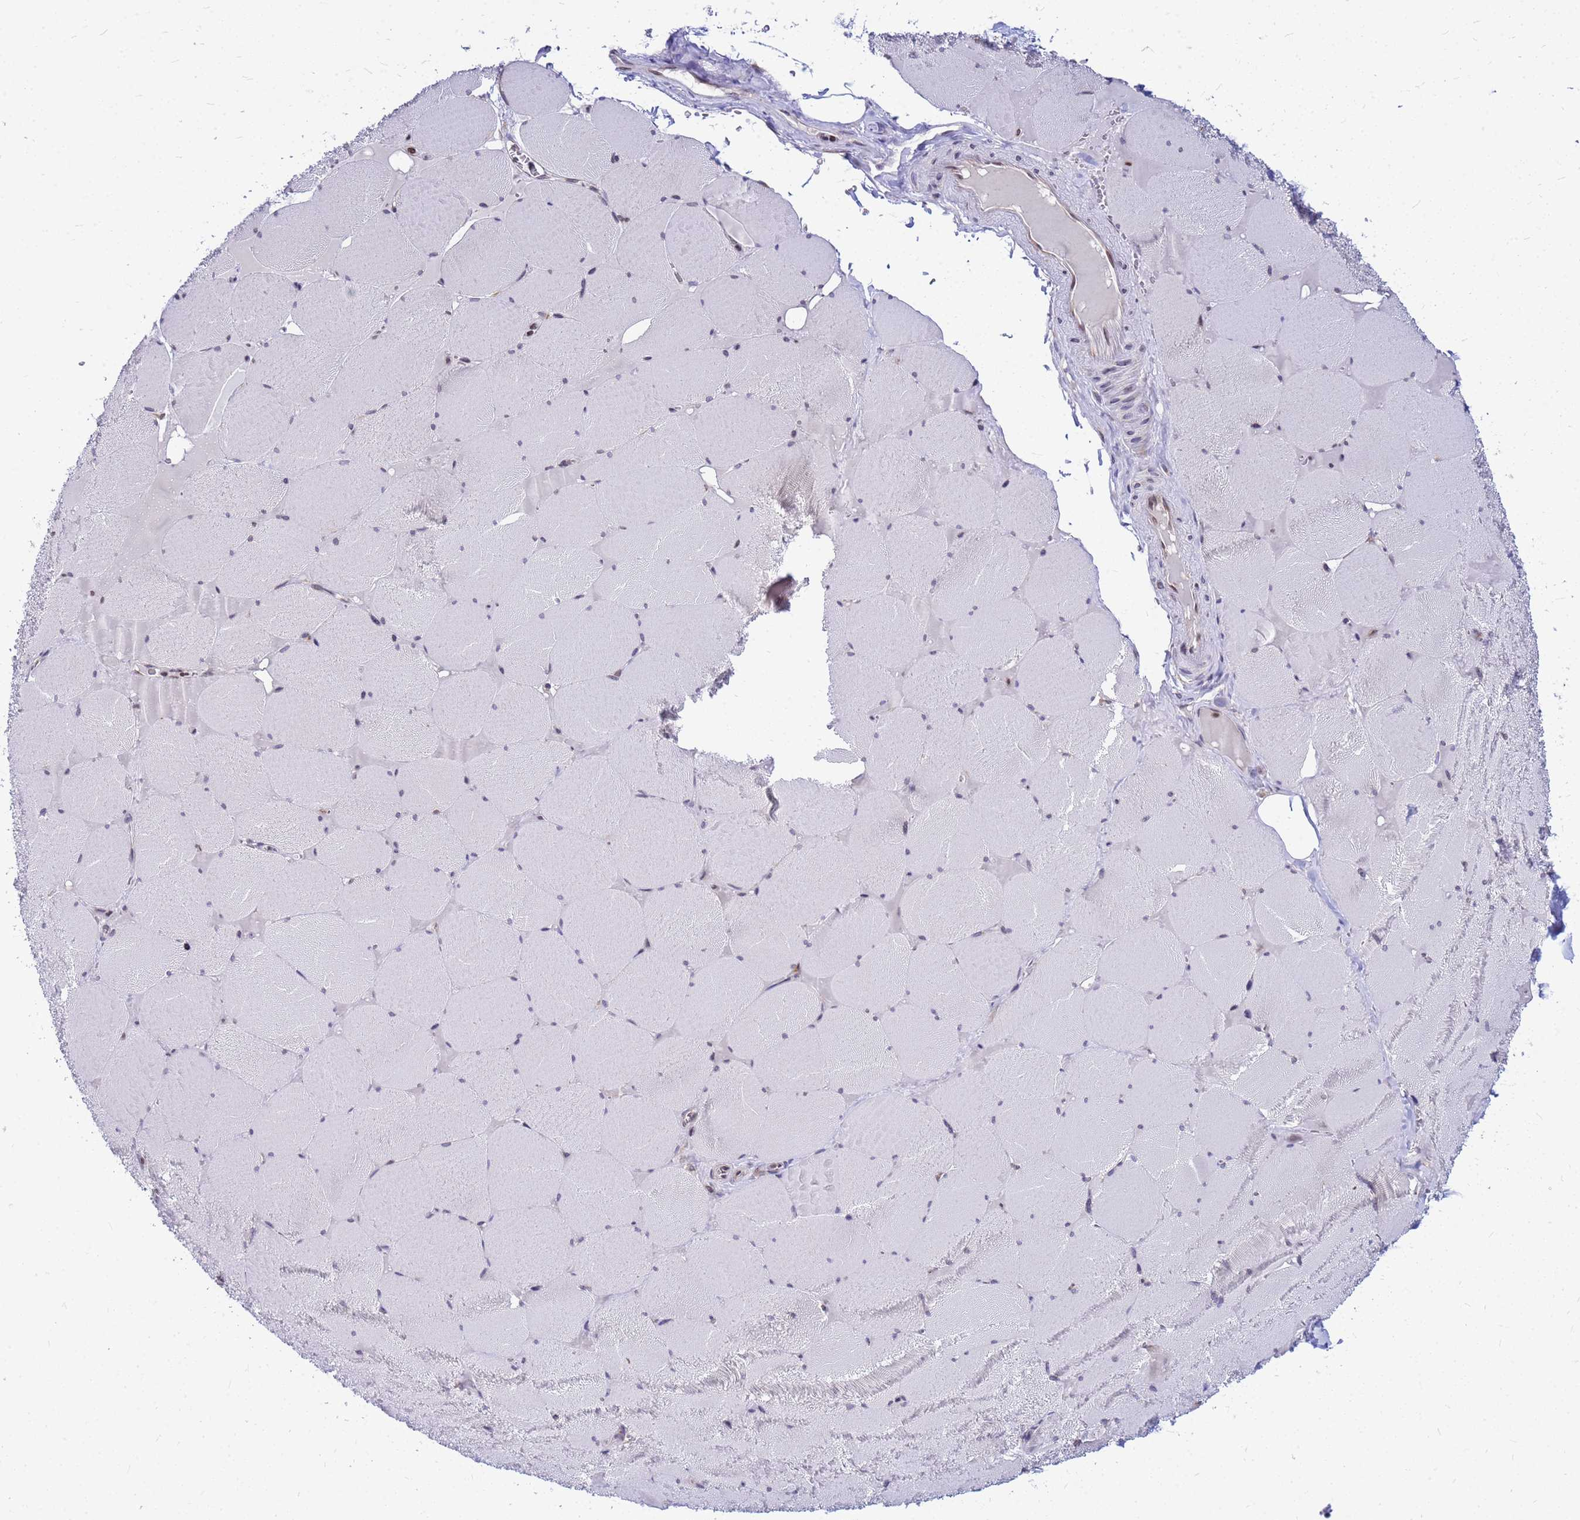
{"staining": {"intensity": "negative", "quantity": "none", "location": "none"}, "tissue": "skeletal muscle", "cell_type": "Myocytes", "image_type": "normal", "snomed": [{"axis": "morphology", "description": "Normal tissue, NOS"}, {"axis": "topography", "description": "Skeletal muscle"}, {"axis": "topography", "description": "Head-Neck"}], "caption": "The IHC histopathology image has no significant expression in myocytes of skeletal muscle.", "gene": "SSR4", "patient": {"sex": "male", "age": 66}}